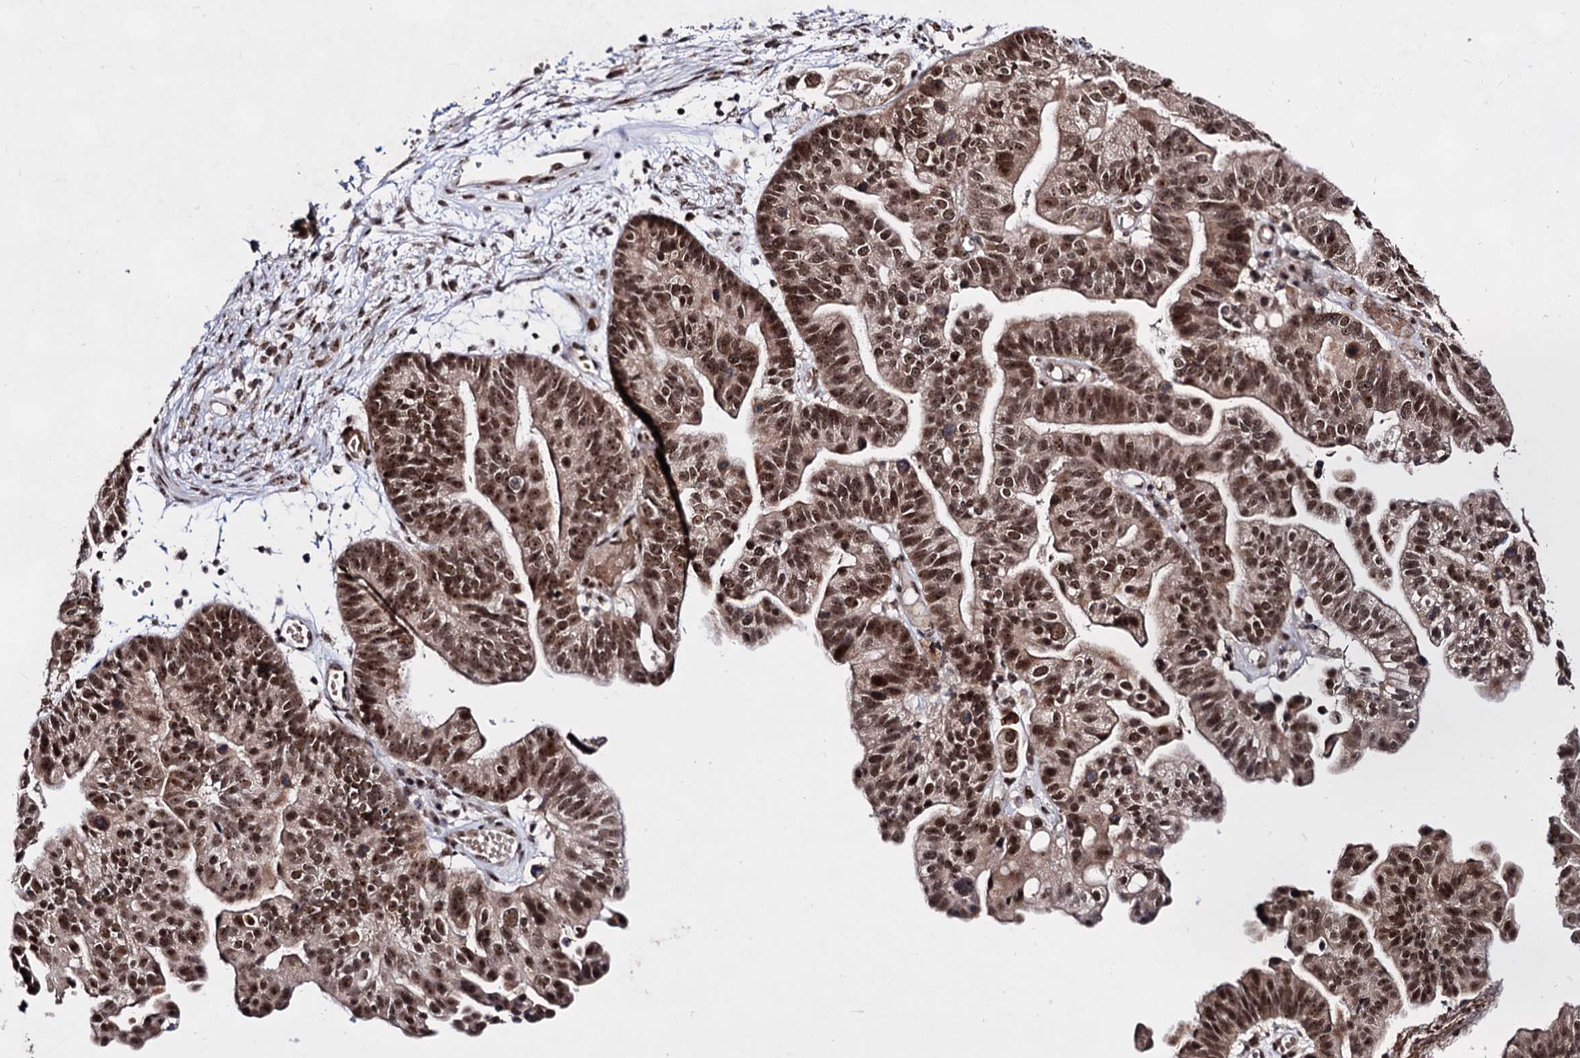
{"staining": {"intensity": "strong", "quantity": ">75%", "location": "cytoplasmic/membranous,nuclear"}, "tissue": "ovarian cancer", "cell_type": "Tumor cells", "image_type": "cancer", "snomed": [{"axis": "morphology", "description": "Cystadenocarcinoma, serous, NOS"}, {"axis": "topography", "description": "Ovary"}], "caption": "This image shows IHC staining of ovarian serous cystadenocarcinoma, with high strong cytoplasmic/membranous and nuclear expression in approximately >75% of tumor cells.", "gene": "EXOSC10", "patient": {"sex": "female", "age": 56}}